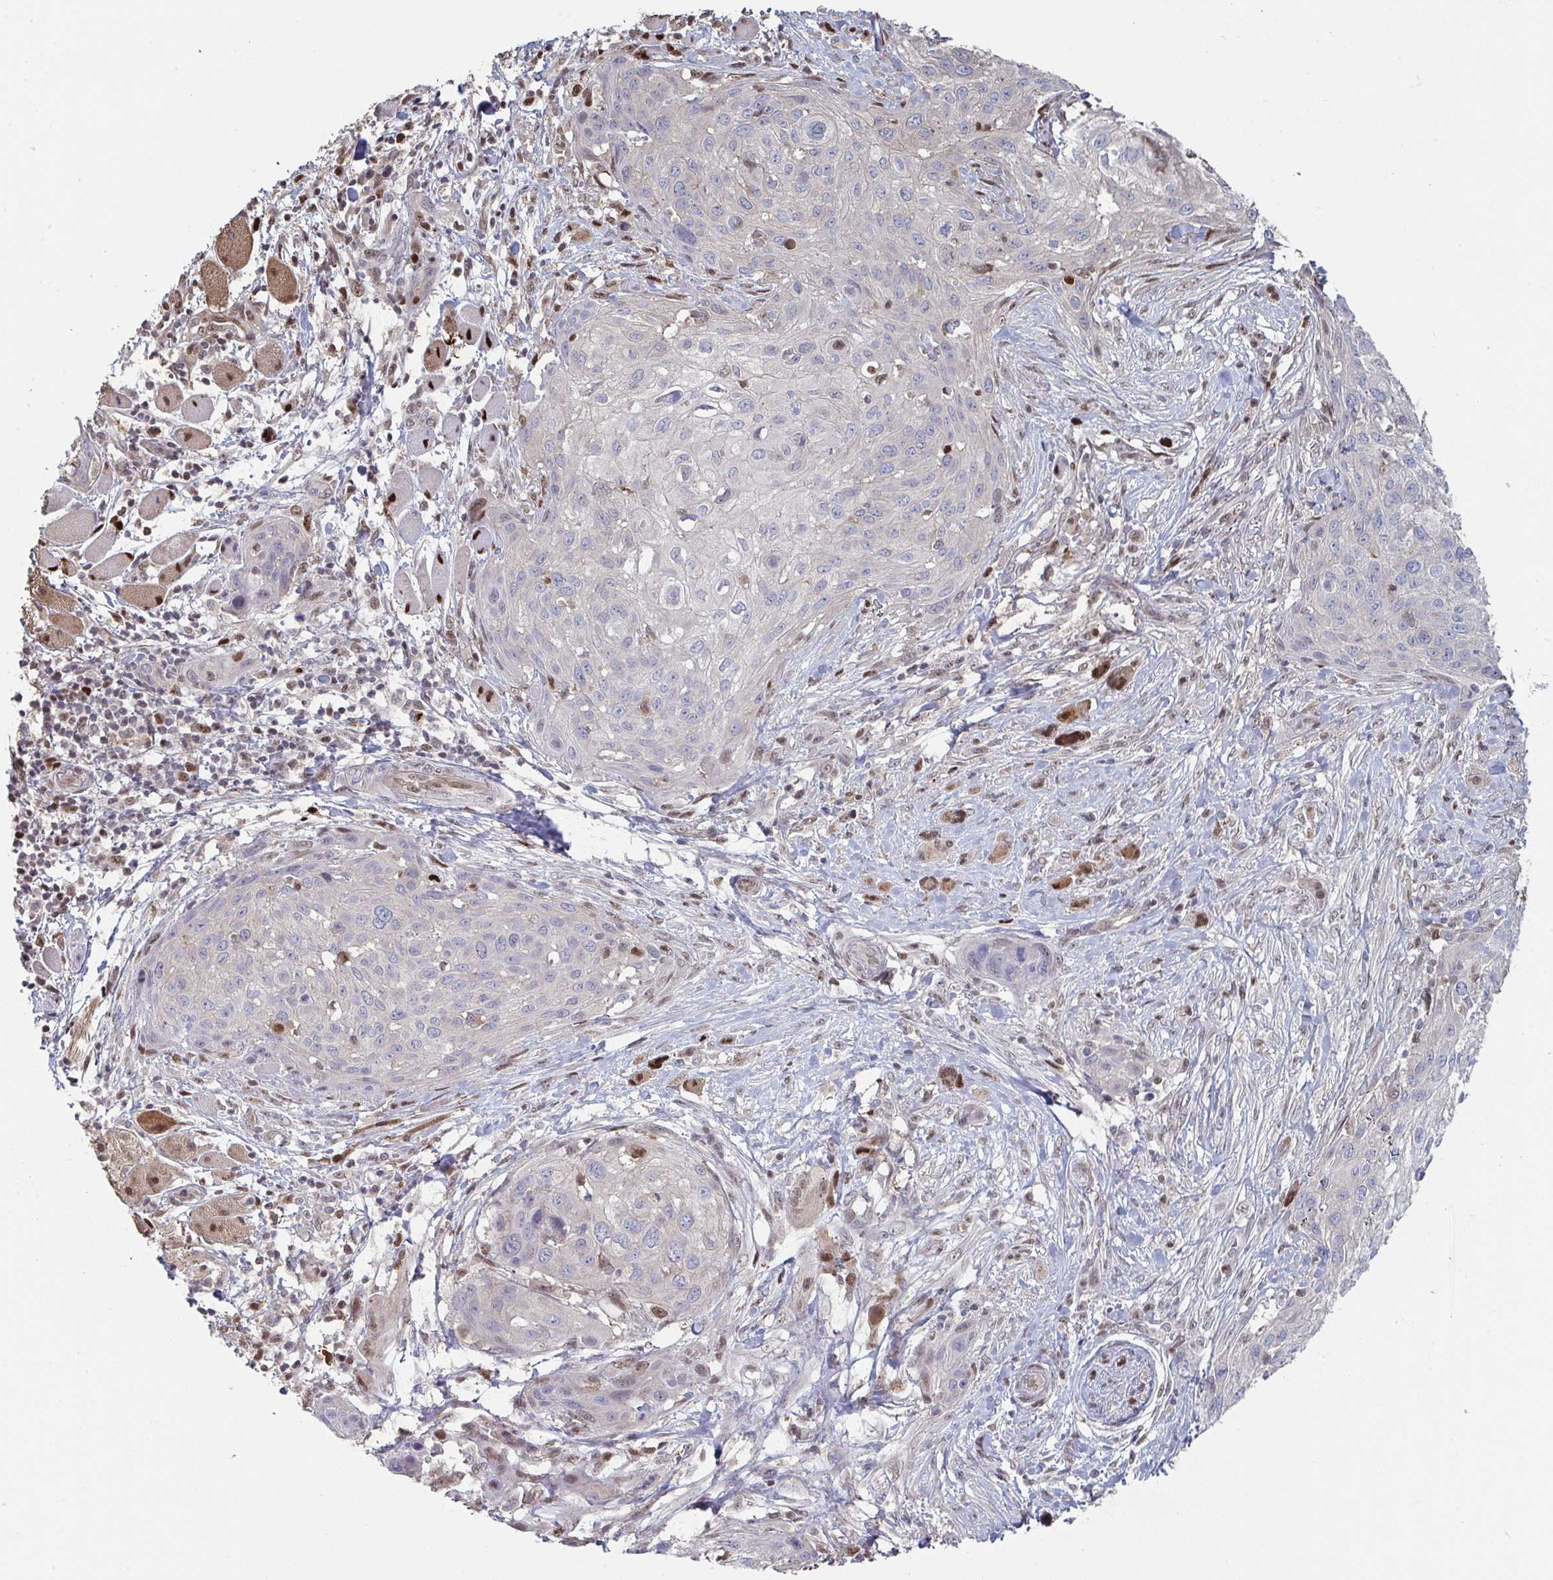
{"staining": {"intensity": "moderate", "quantity": "<25%", "location": "nuclear"}, "tissue": "skin cancer", "cell_type": "Tumor cells", "image_type": "cancer", "snomed": [{"axis": "morphology", "description": "Squamous cell carcinoma, NOS"}, {"axis": "topography", "description": "Skin"}], "caption": "Protein analysis of skin squamous cell carcinoma tissue reveals moderate nuclear staining in approximately <25% of tumor cells.", "gene": "ACD", "patient": {"sex": "female", "age": 87}}